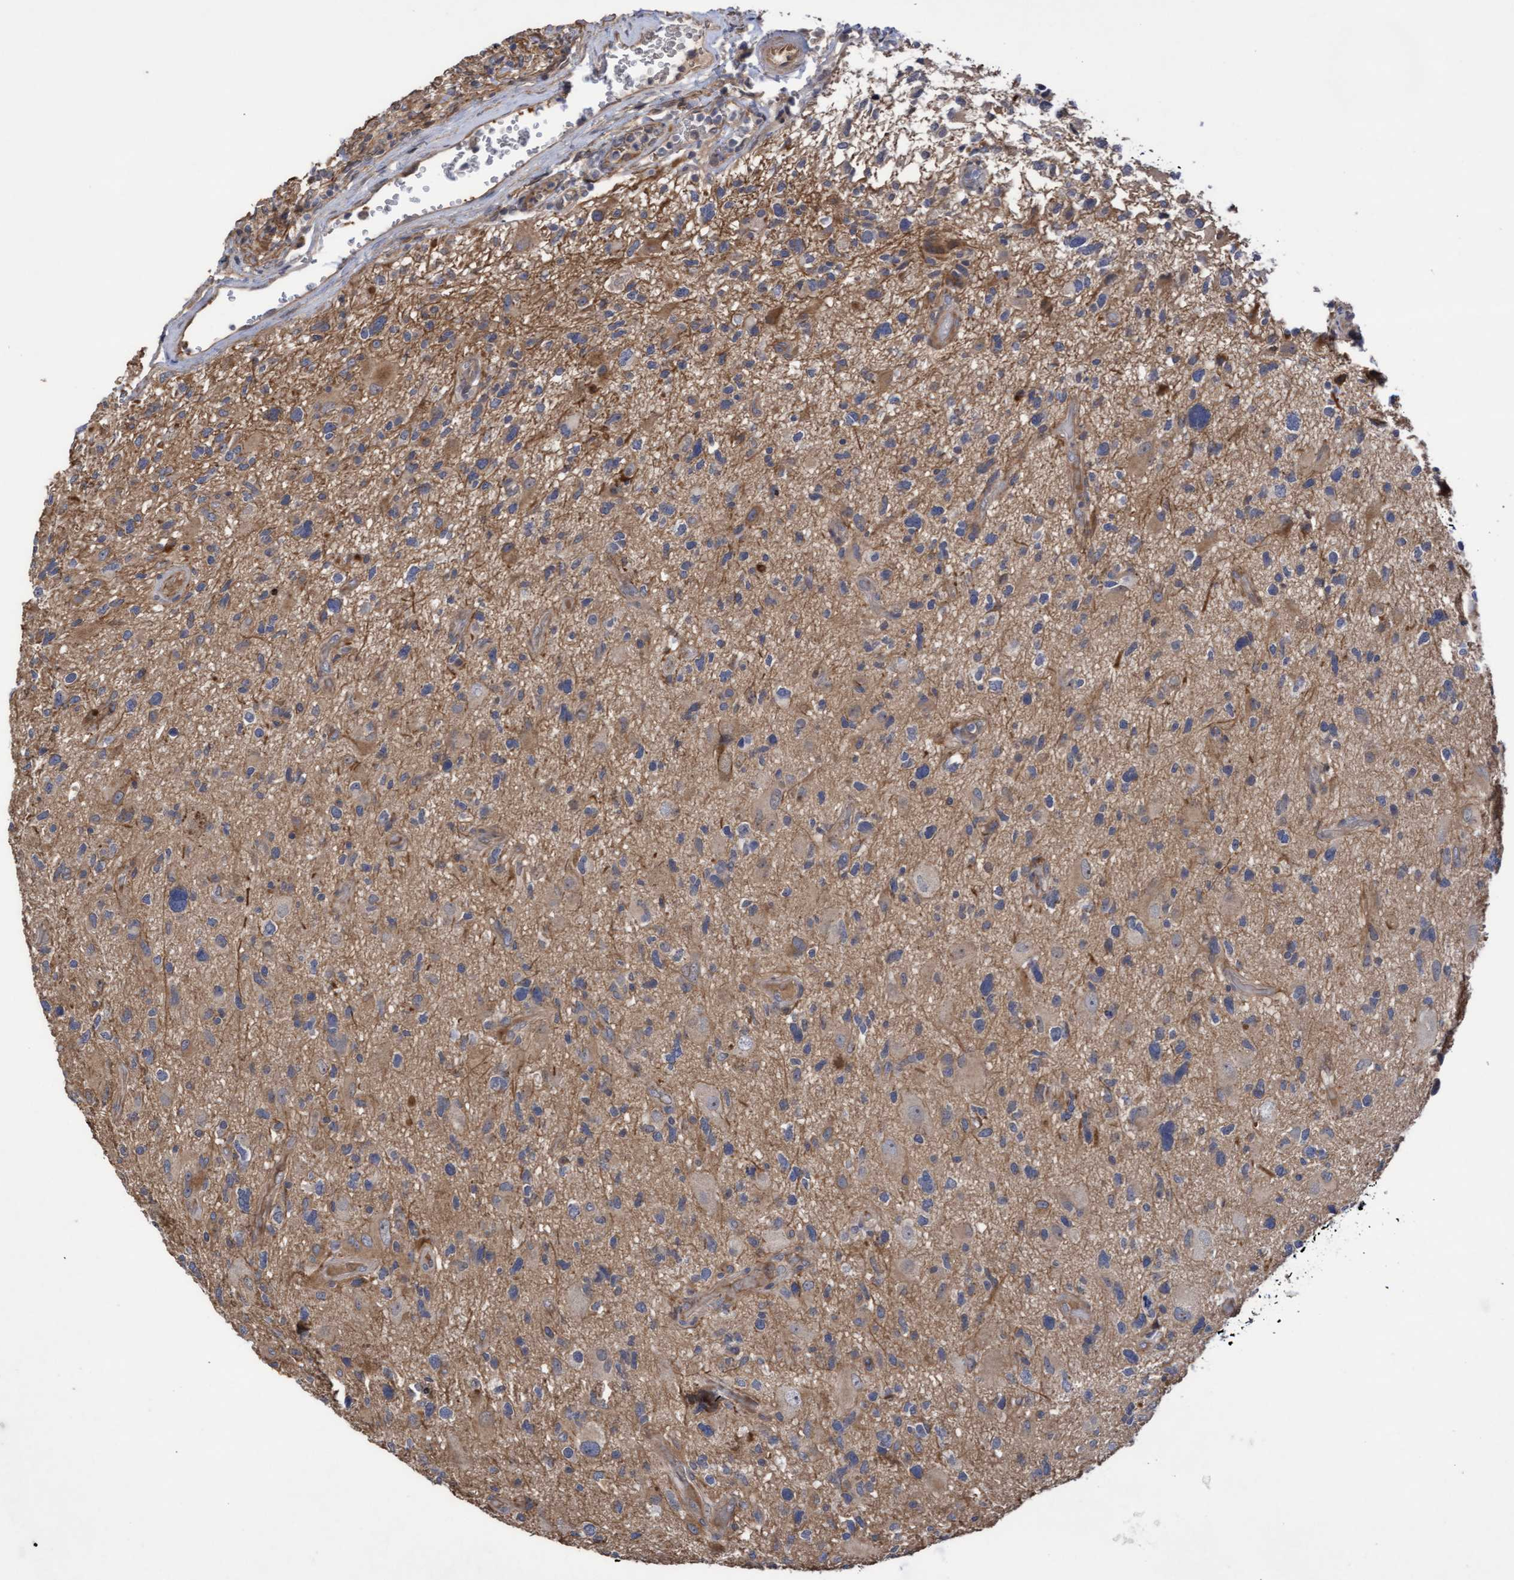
{"staining": {"intensity": "weak", "quantity": "25%-75%", "location": "cytoplasmic/membranous"}, "tissue": "glioma", "cell_type": "Tumor cells", "image_type": "cancer", "snomed": [{"axis": "morphology", "description": "Glioma, malignant, High grade"}, {"axis": "topography", "description": "Brain"}], "caption": "High-power microscopy captured an IHC histopathology image of glioma, revealing weak cytoplasmic/membranous expression in about 25%-75% of tumor cells.", "gene": "COBL", "patient": {"sex": "male", "age": 33}}